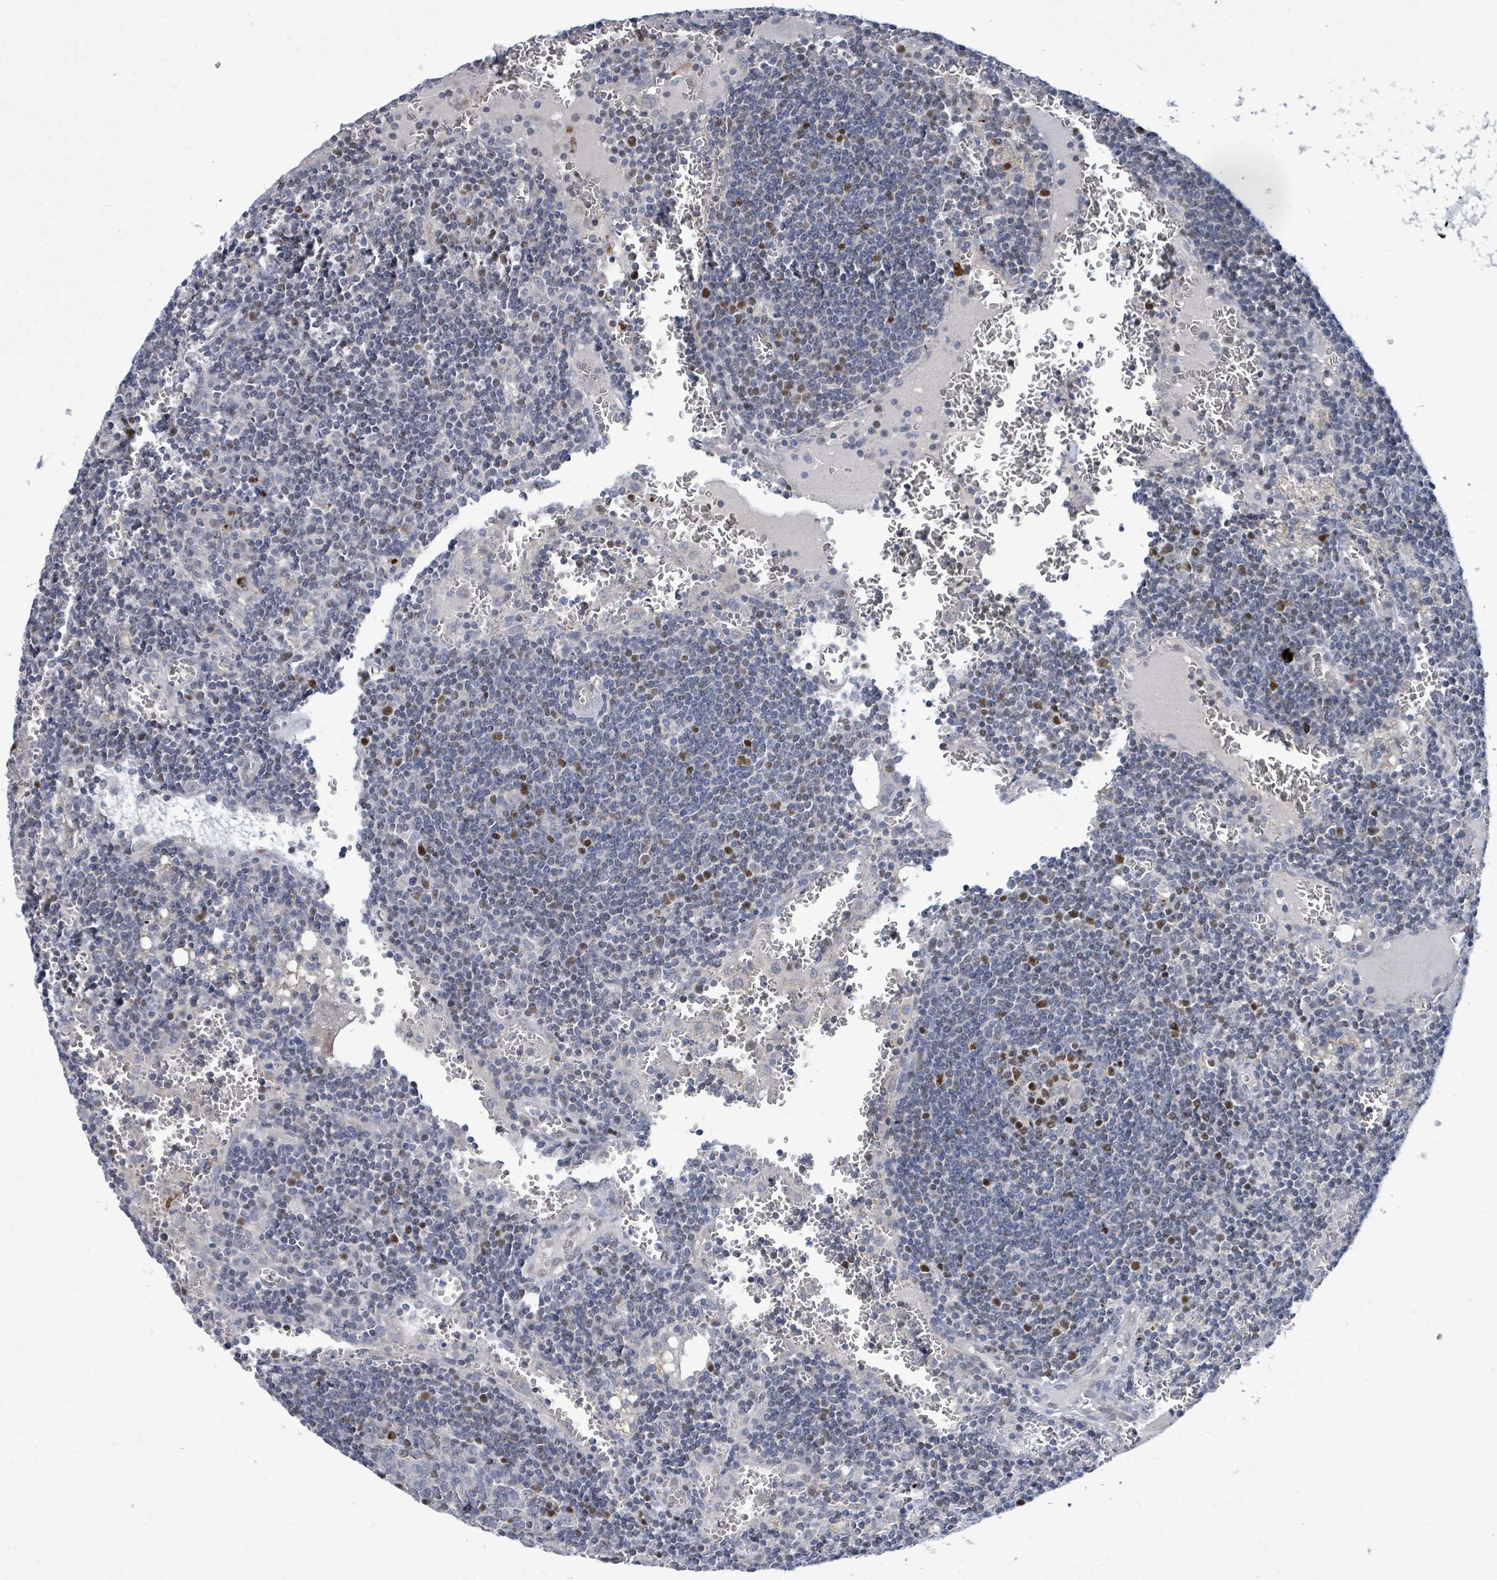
{"staining": {"intensity": "moderate", "quantity": "<25%", "location": "nuclear"}, "tissue": "lymph node", "cell_type": "Germinal center cells", "image_type": "normal", "snomed": [{"axis": "morphology", "description": "Normal tissue, NOS"}, {"axis": "topography", "description": "Lymph node"}], "caption": "Immunohistochemical staining of normal human lymph node reveals low levels of moderate nuclear positivity in approximately <25% of germinal center cells.", "gene": "ZFPM1", "patient": {"sex": "female", "age": 73}}